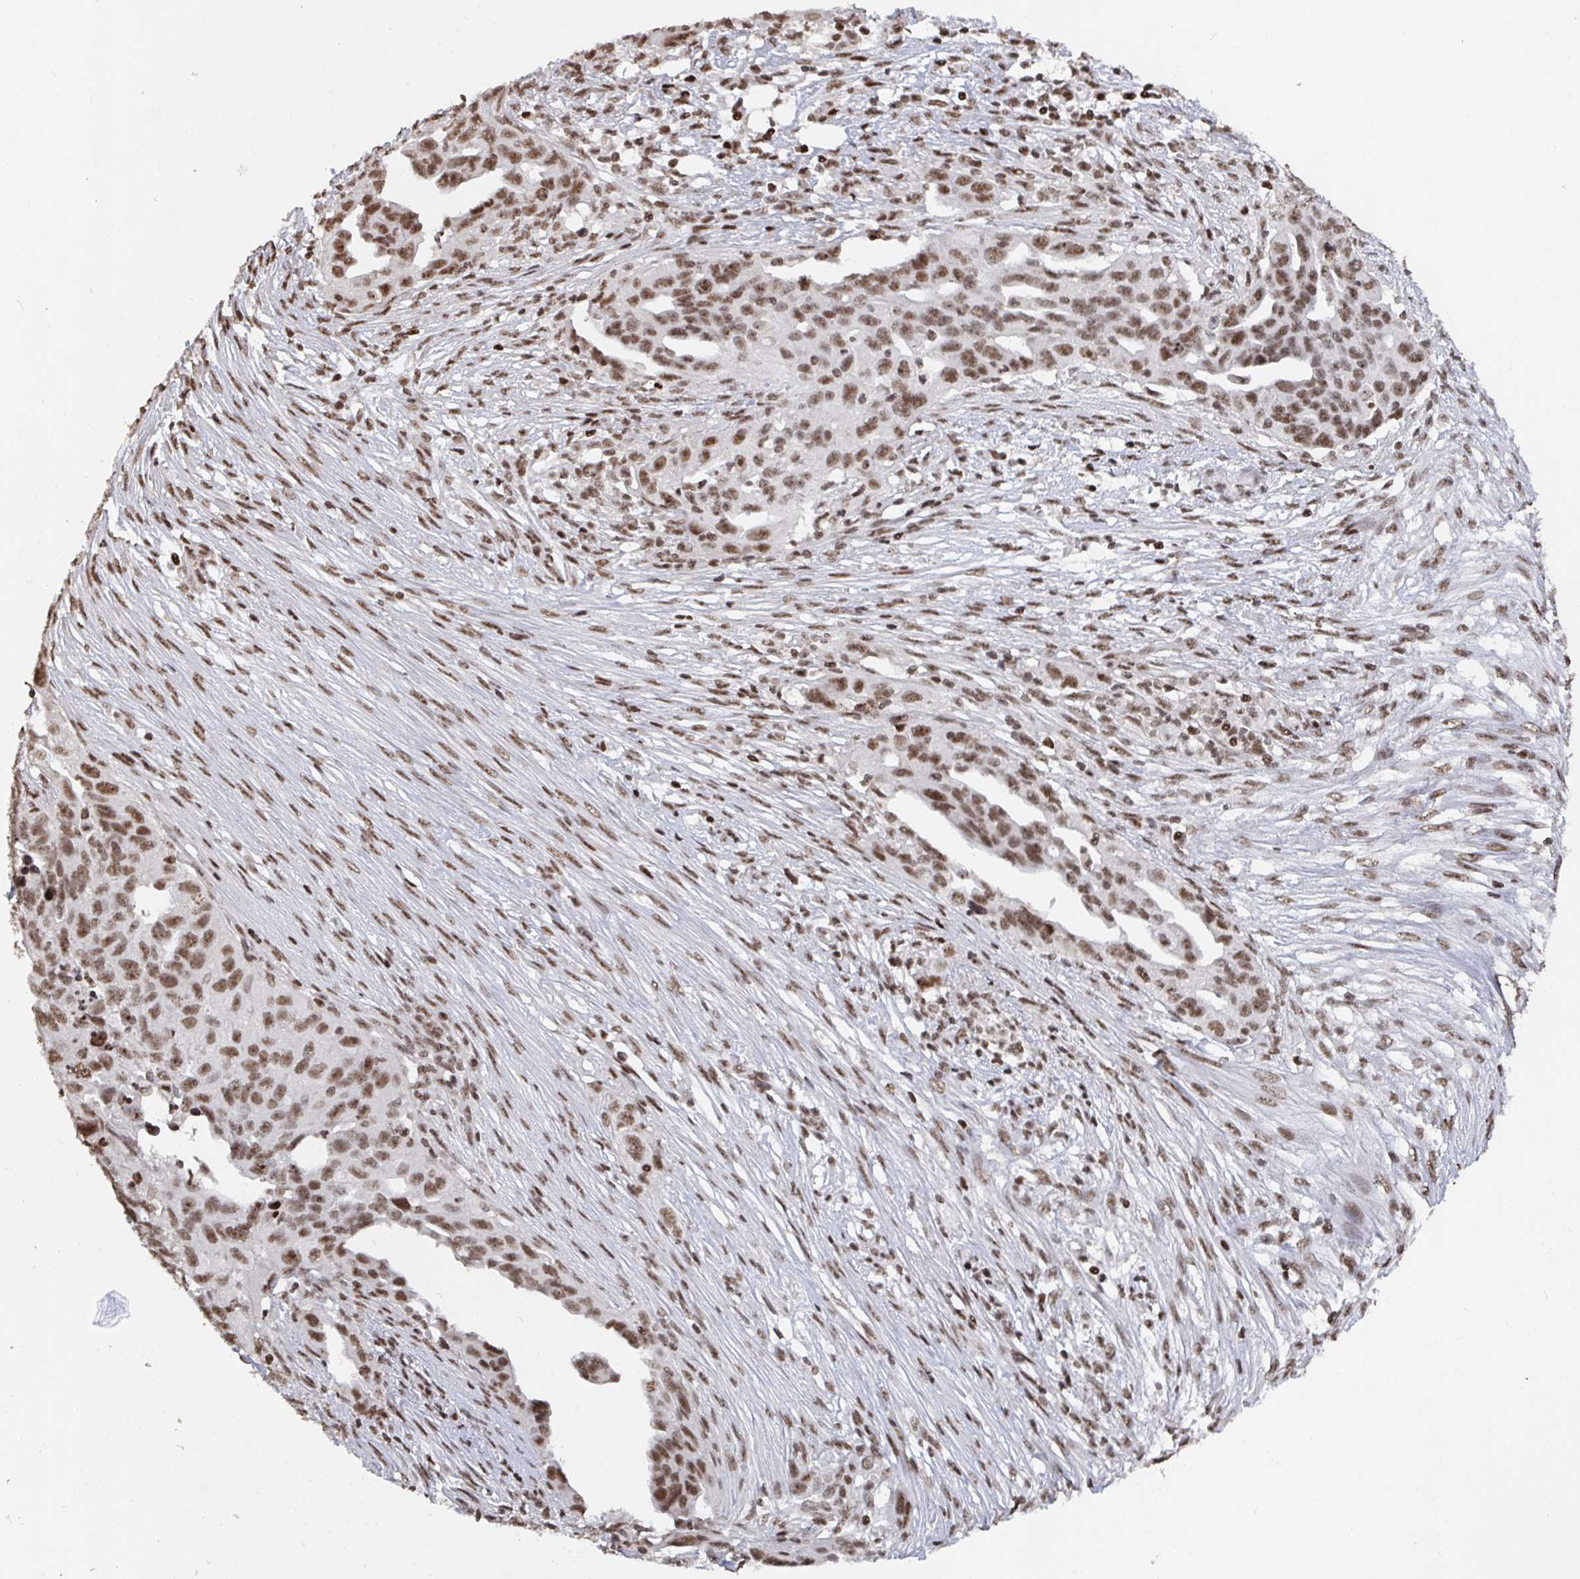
{"staining": {"intensity": "moderate", "quantity": ">75%", "location": "nuclear"}, "tissue": "ovarian cancer", "cell_type": "Tumor cells", "image_type": "cancer", "snomed": [{"axis": "morphology", "description": "Carcinoma, endometroid"}, {"axis": "morphology", "description": "Cystadenocarcinoma, serous, NOS"}, {"axis": "topography", "description": "Ovary"}], "caption": "This is an image of immunohistochemistry (IHC) staining of ovarian serous cystadenocarcinoma, which shows moderate staining in the nuclear of tumor cells.", "gene": "ZDHHC12", "patient": {"sex": "female", "age": 45}}